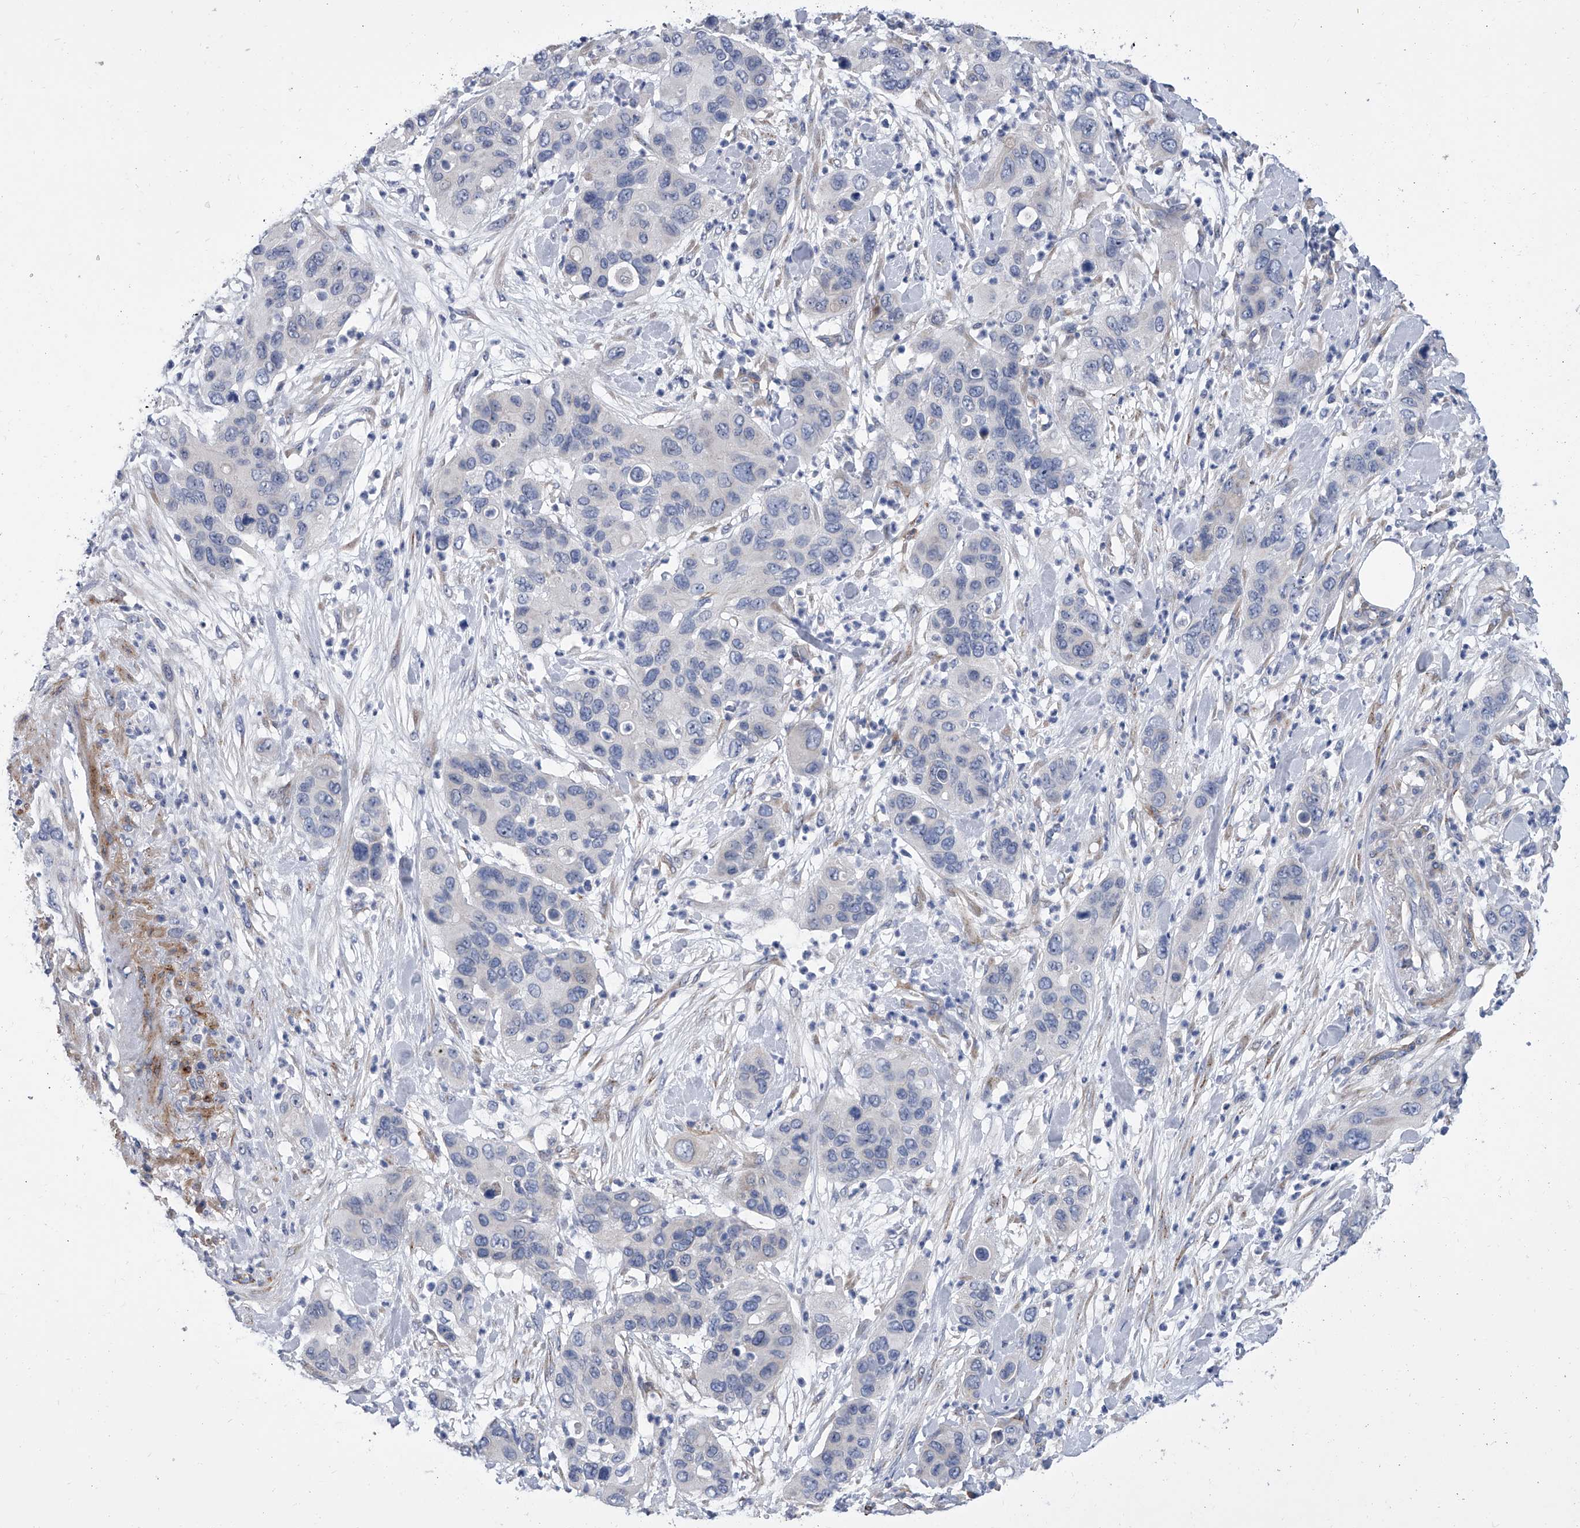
{"staining": {"intensity": "negative", "quantity": "none", "location": "none"}, "tissue": "pancreatic cancer", "cell_type": "Tumor cells", "image_type": "cancer", "snomed": [{"axis": "morphology", "description": "Adenocarcinoma, NOS"}, {"axis": "topography", "description": "Pancreas"}], "caption": "The micrograph reveals no significant expression in tumor cells of pancreatic adenocarcinoma.", "gene": "ALG14", "patient": {"sex": "female", "age": 71}}